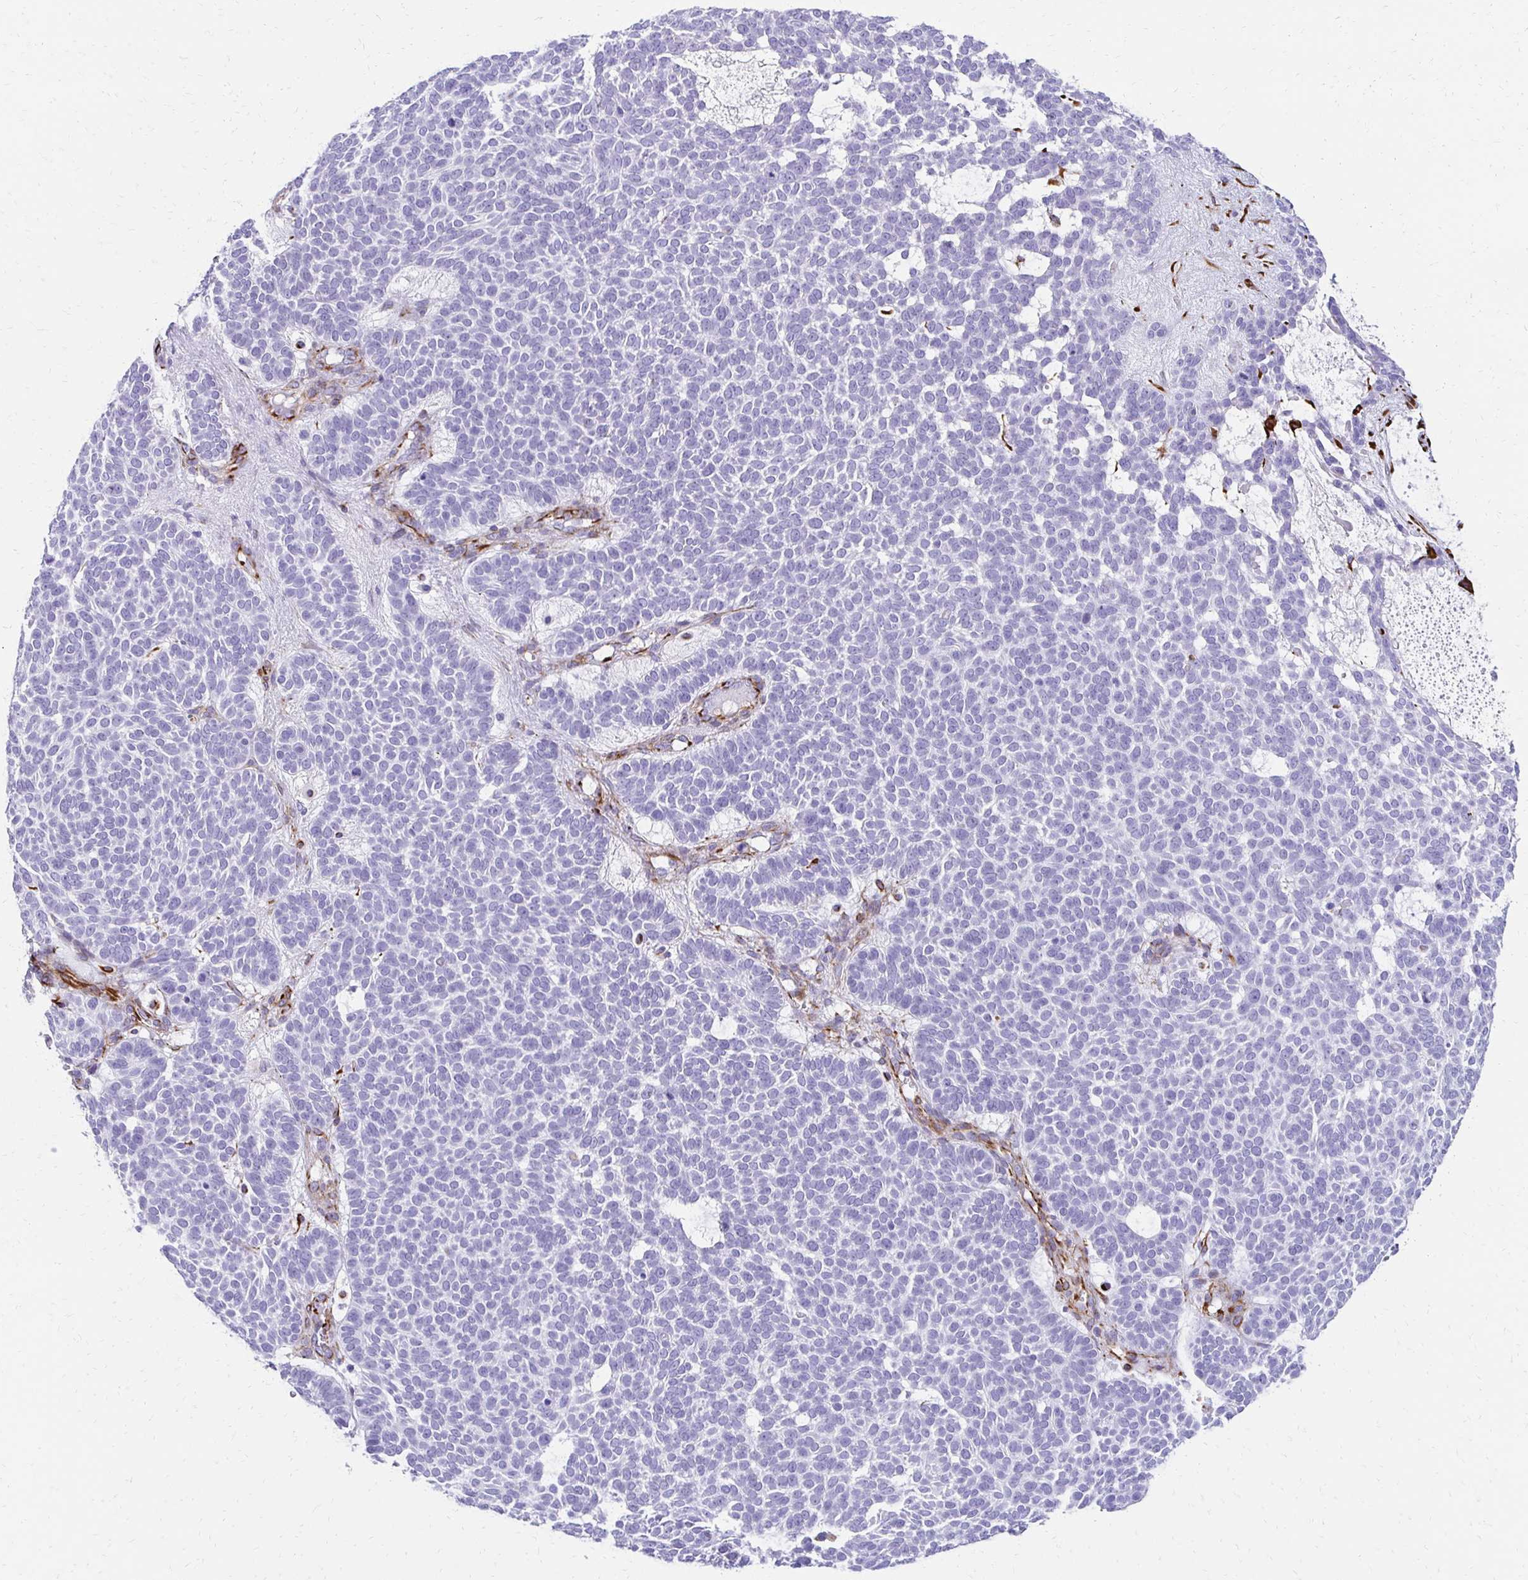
{"staining": {"intensity": "negative", "quantity": "none", "location": "none"}, "tissue": "skin cancer", "cell_type": "Tumor cells", "image_type": "cancer", "snomed": [{"axis": "morphology", "description": "Basal cell carcinoma"}, {"axis": "topography", "description": "Skin"}], "caption": "Immunohistochemistry image of basal cell carcinoma (skin) stained for a protein (brown), which demonstrates no staining in tumor cells.", "gene": "TMEM54", "patient": {"sex": "female", "age": 82}}